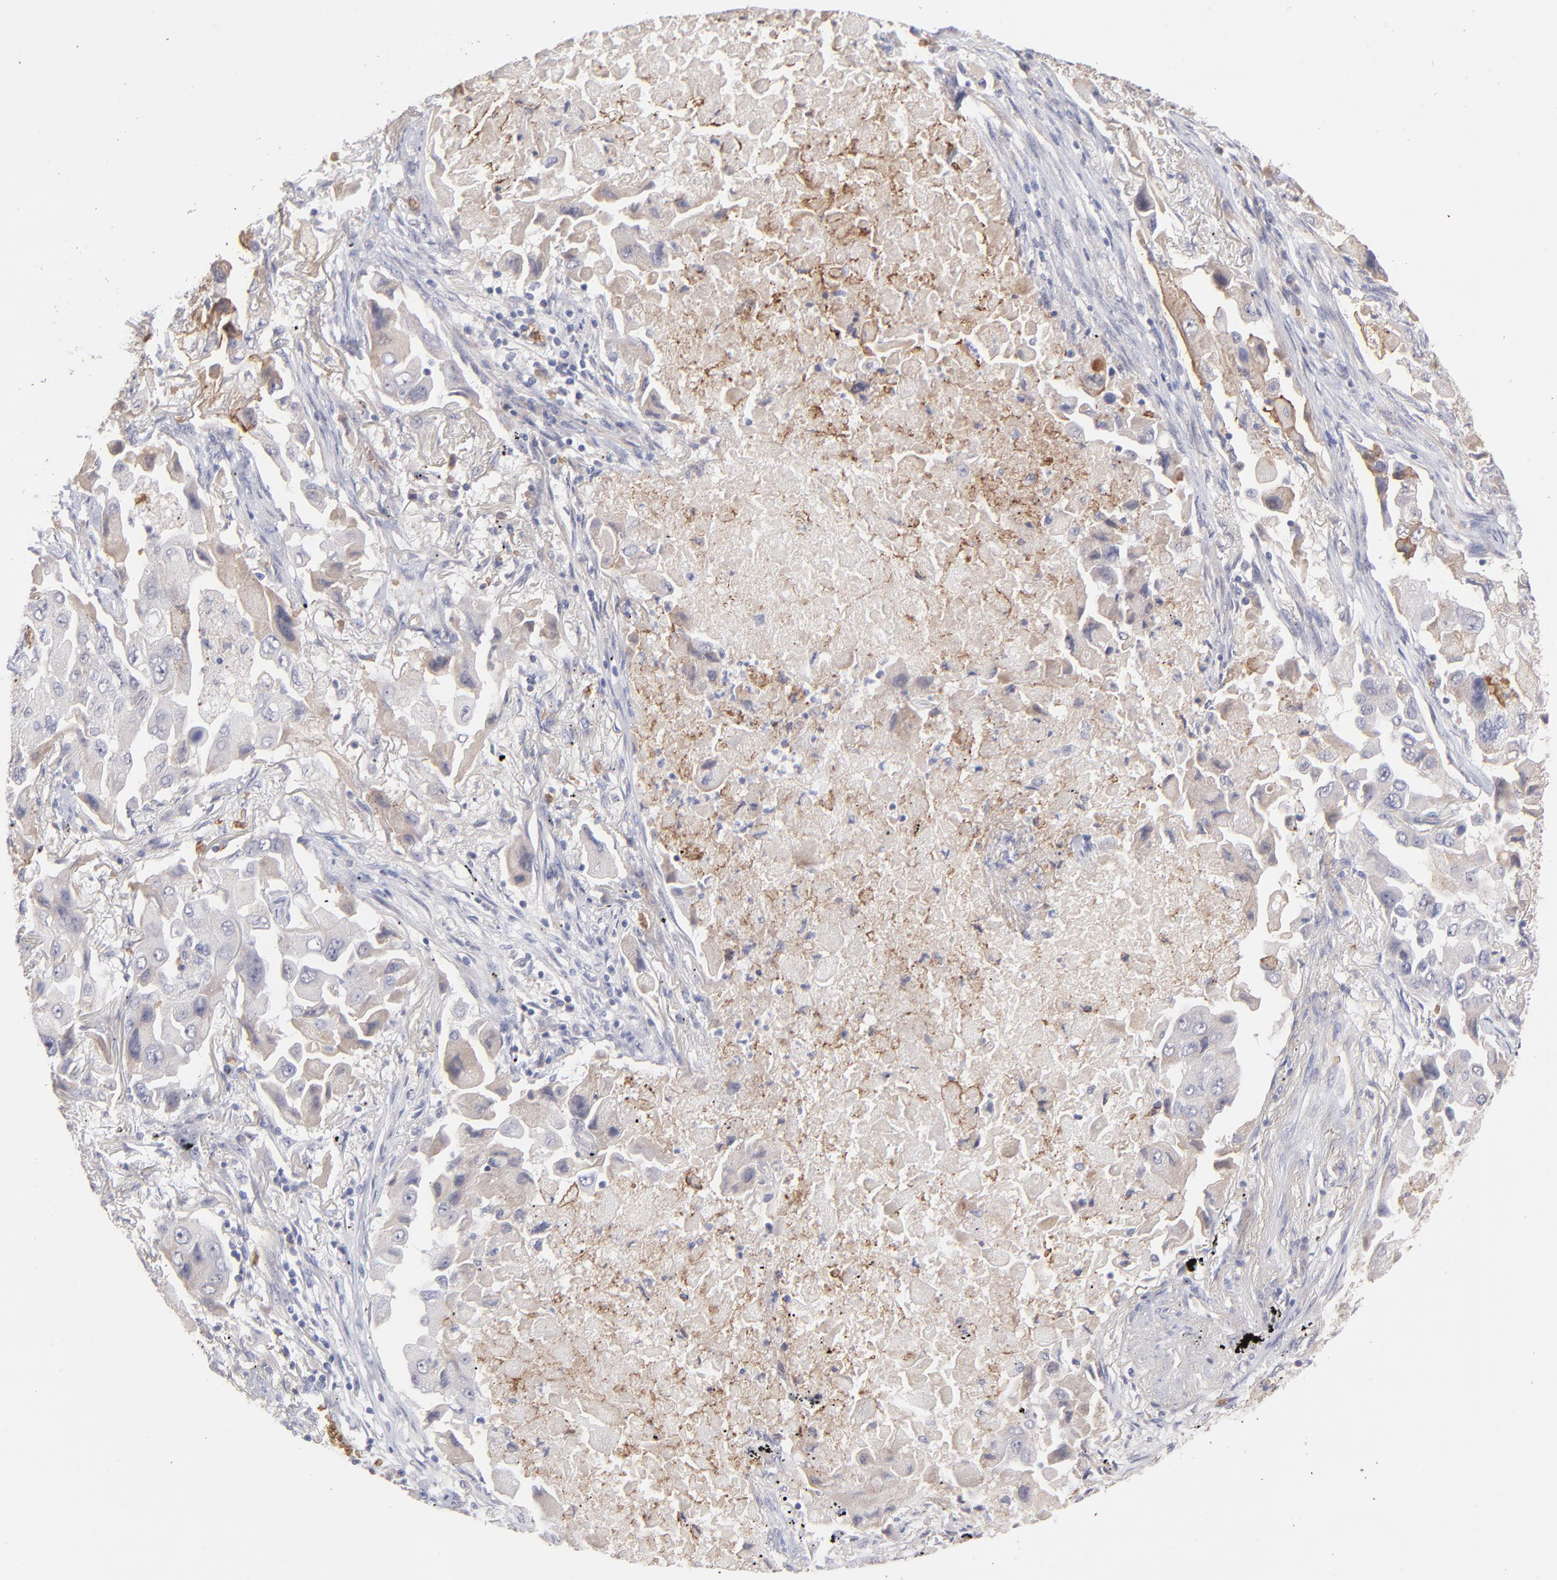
{"staining": {"intensity": "weak", "quantity": "<25%", "location": "cytoplasmic/membranous"}, "tissue": "lung cancer", "cell_type": "Tumor cells", "image_type": "cancer", "snomed": [{"axis": "morphology", "description": "Adenocarcinoma, NOS"}, {"axis": "topography", "description": "Lung"}], "caption": "IHC of lung cancer displays no expression in tumor cells. (Brightfield microscopy of DAB (3,3'-diaminobenzidine) immunohistochemistry (IHC) at high magnification).", "gene": "F13B", "patient": {"sex": "female", "age": 65}}